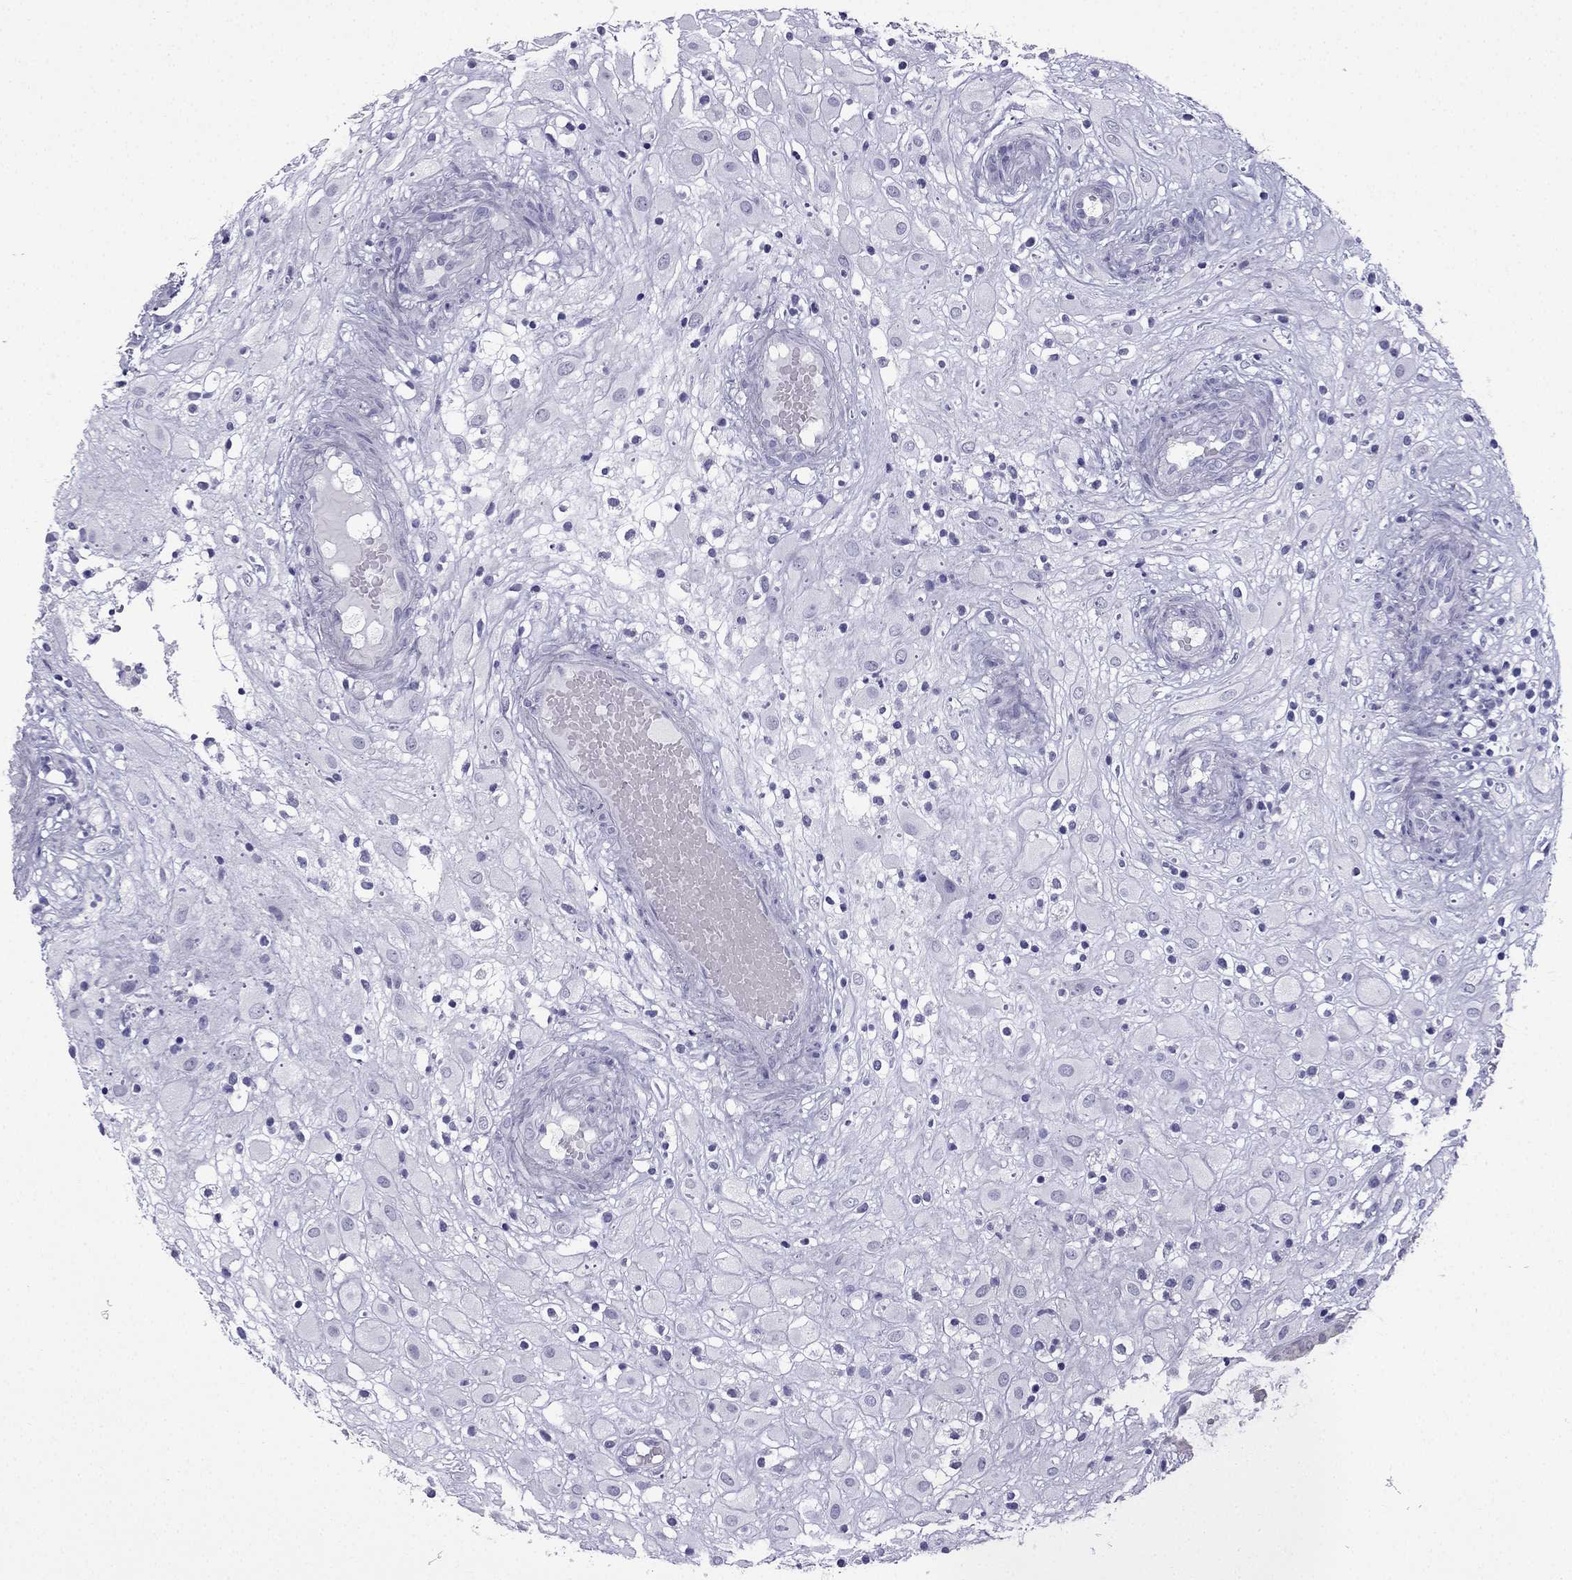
{"staining": {"intensity": "negative", "quantity": "none", "location": "none"}, "tissue": "placenta", "cell_type": "Decidual cells", "image_type": "normal", "snomed": [{"axis": "morphology", "description": "Normal tissue, NOS"}, {"axis": "topography", "description": "Placenta"}], "caption": "This is a micrograph of IHC staining of unremarkable placenta, which shows no staining in decidual cells.", "gene": "GJA8", "patient": {"sex": "female", "age": 24}}